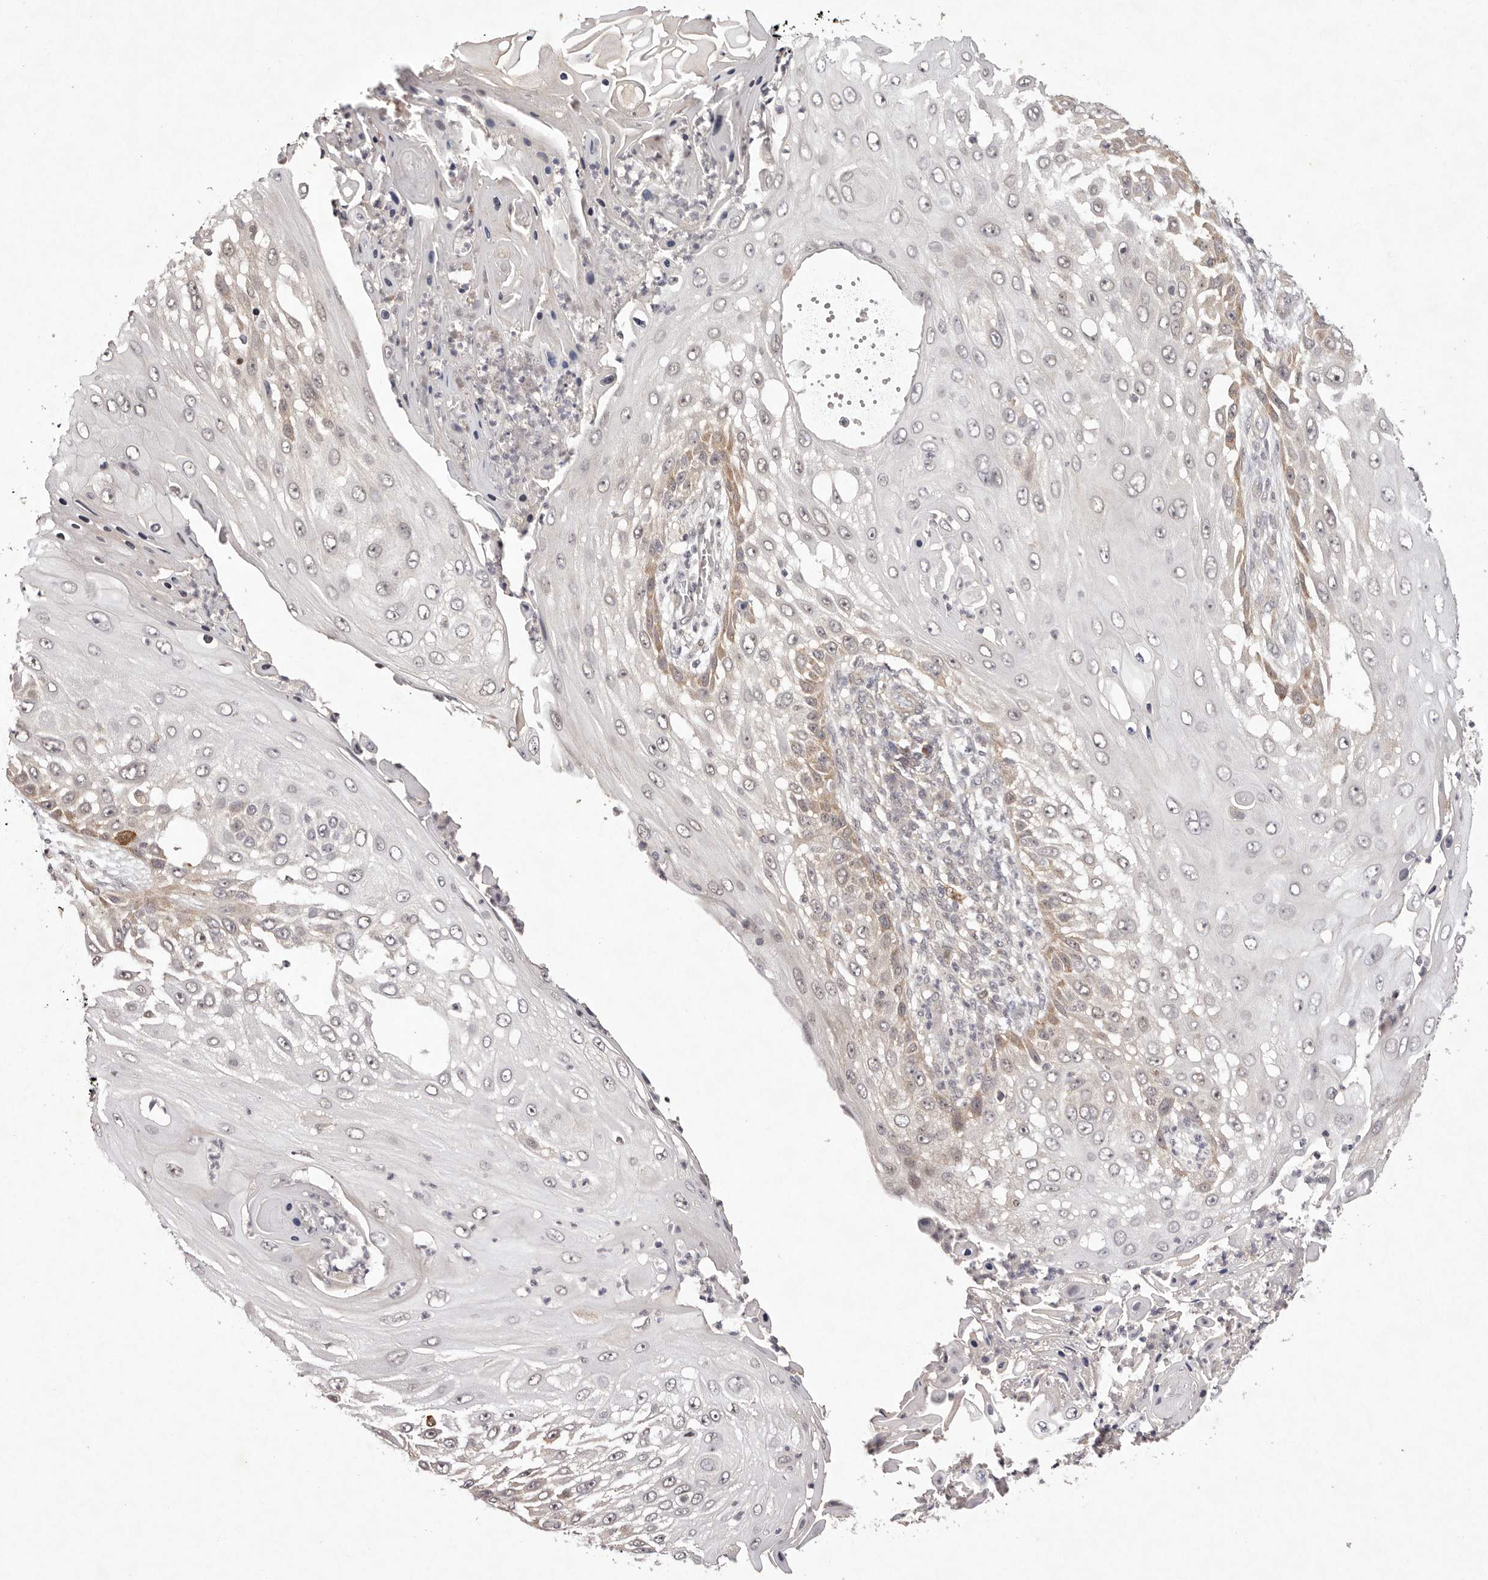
{"staining": {"intensity": "moderate", "quantity": "25%-75%", "location": "cytoplasmic/membranous"}, "tissue": "skin cancer", "cell_type": "Tumor cells", "image_type": "cancer", "snomed": [{"axis": "morphology", "description": "Squamous cell carcinoma, NOS"}, {"axis": "topography", "description": "Skin"}], "caption": "Brown immunohistochemical staining in human skin cancer shows moderate cytoplasmic/membranous expression in about 25%-75% of tumor cells.", "gene": "BUD31", "patient": {"sex": "female", "age": 44}}